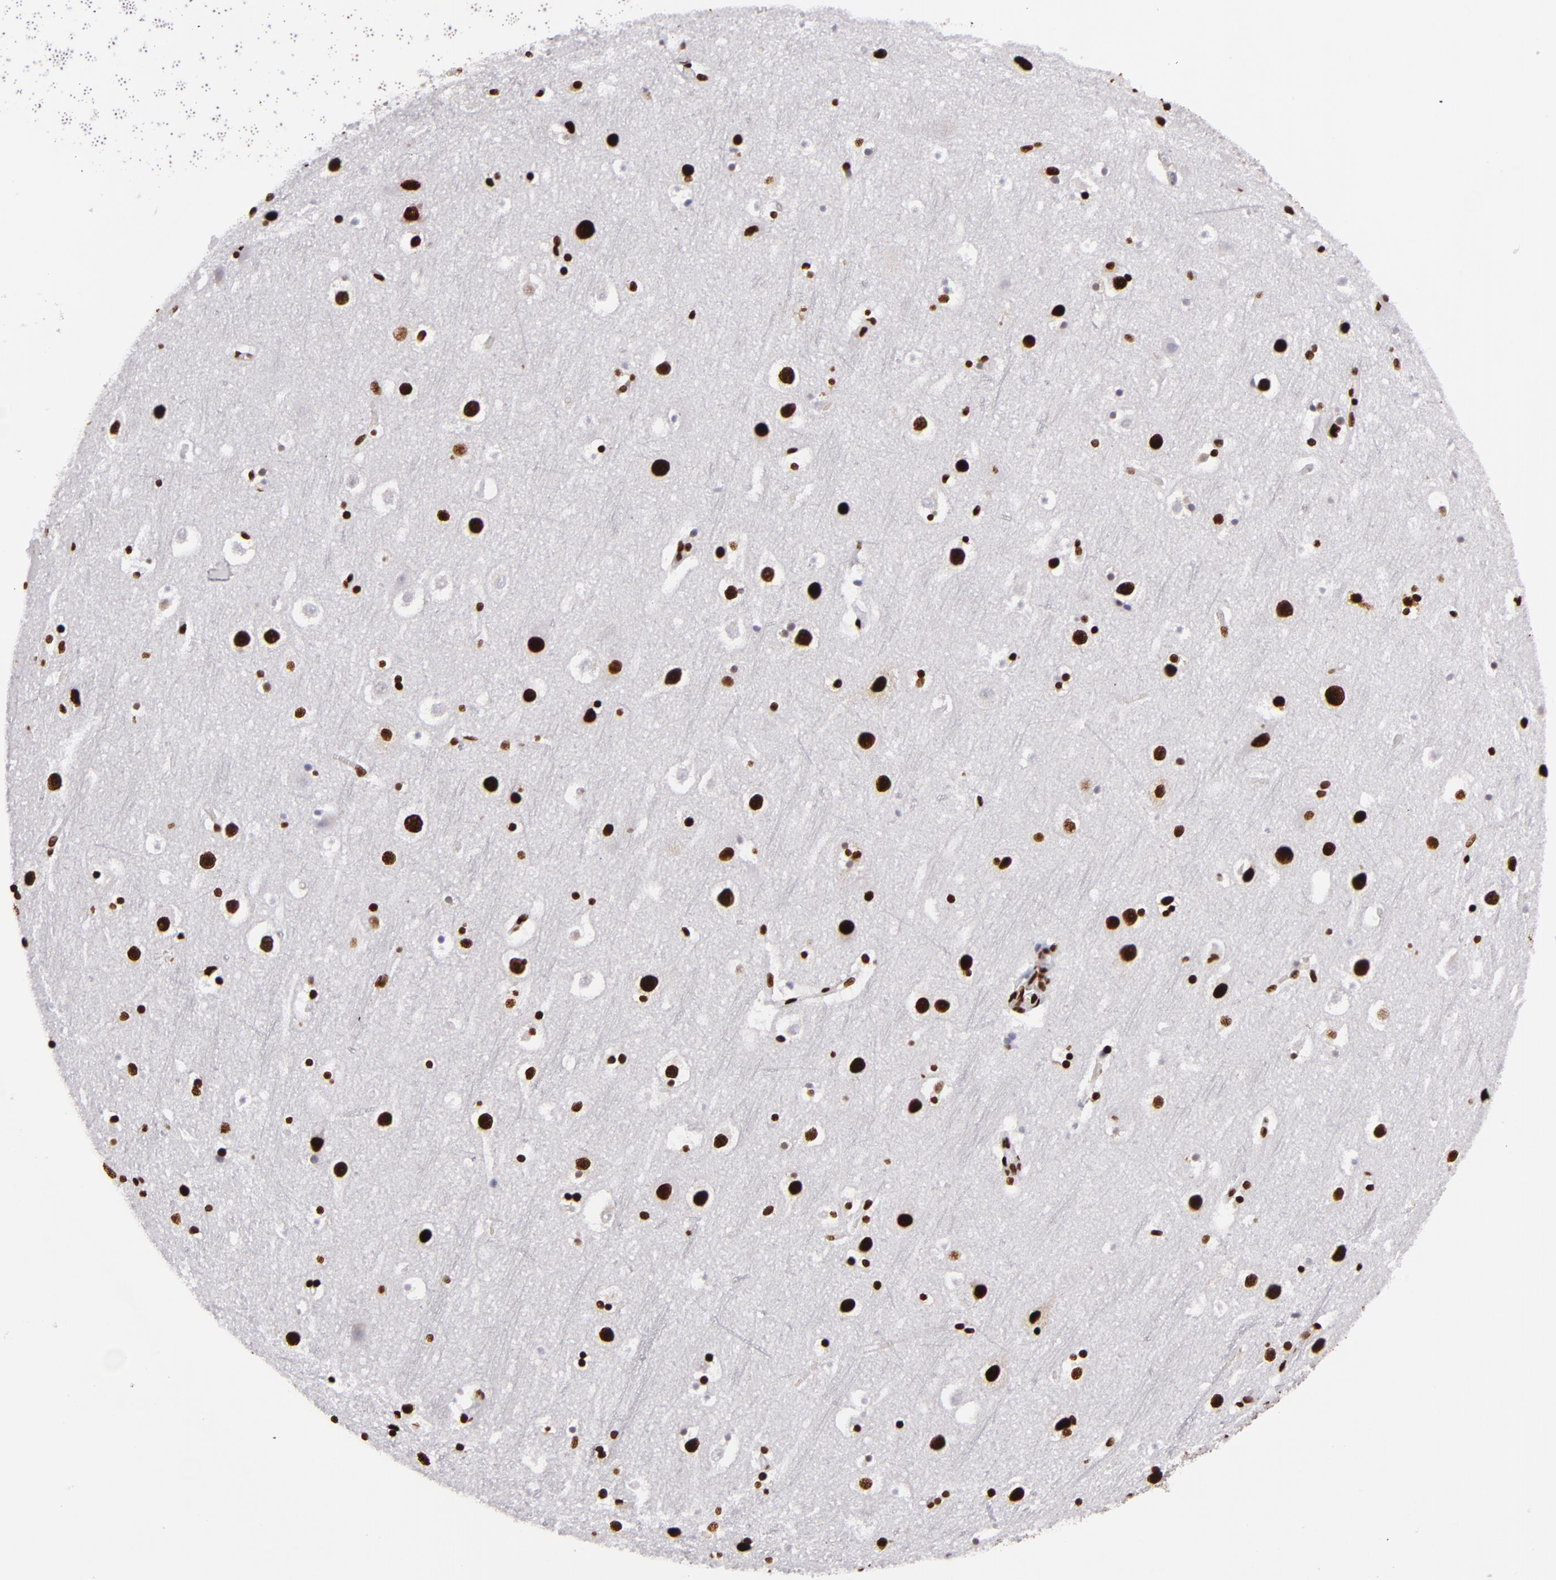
{"staining": {"intensity": "strong", "quantity": ">75%", "location": "nuclear"}, "tissue": "cerebral cortex", "cell_type": "Endothelial cells", "image_type": "normal", "snomed": [{"axis": "morphology", "description": "Normal tissue, NOS"}, {"axis": "topography", "description": "Cerebral cortex"}], "caption": "Strong nuclear staining for a protein is present in approximately >75% of endothelial cells of benign cerebral cortex using immunohistochemistry (IHC).", "gene": "SAFB", "patient": {"sex": "male", "age": 45}}